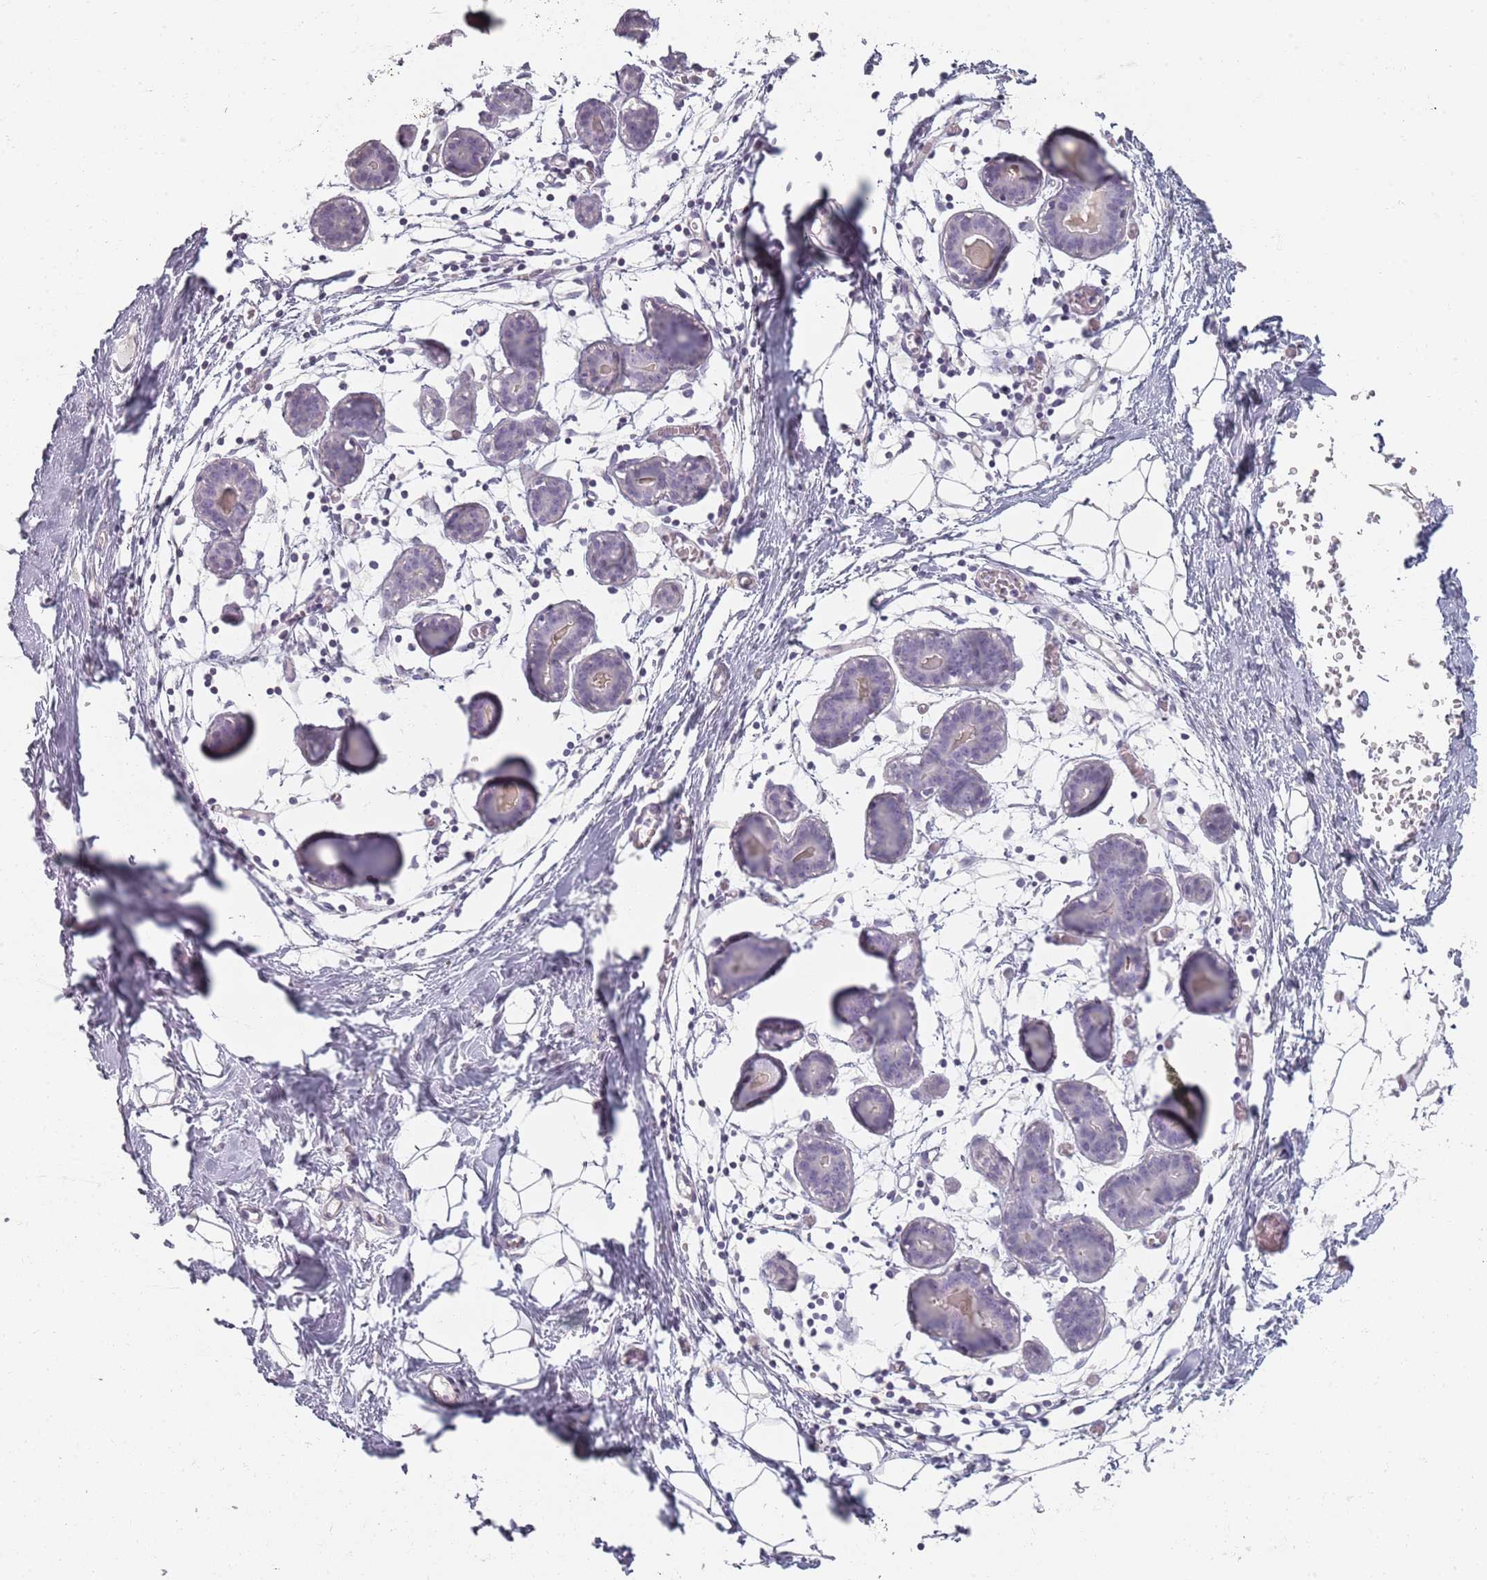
{"staining": {"intensity": "negative", "quantity": "none", "location": "none"}, "tissue": "breast", "cell_type": "Adipocytes", "image_type": "normal", "snomed": [{"axis": "morphology", "description": "Normal tissue, NOS"}, {"axis": "topography", "description": "Breast"}], "caption": "This is an IHC image of normal human breast. There is no staining in adipocytes.", "gene": "SYNGR3", "patient": {"sex": "female", "age": 27}}